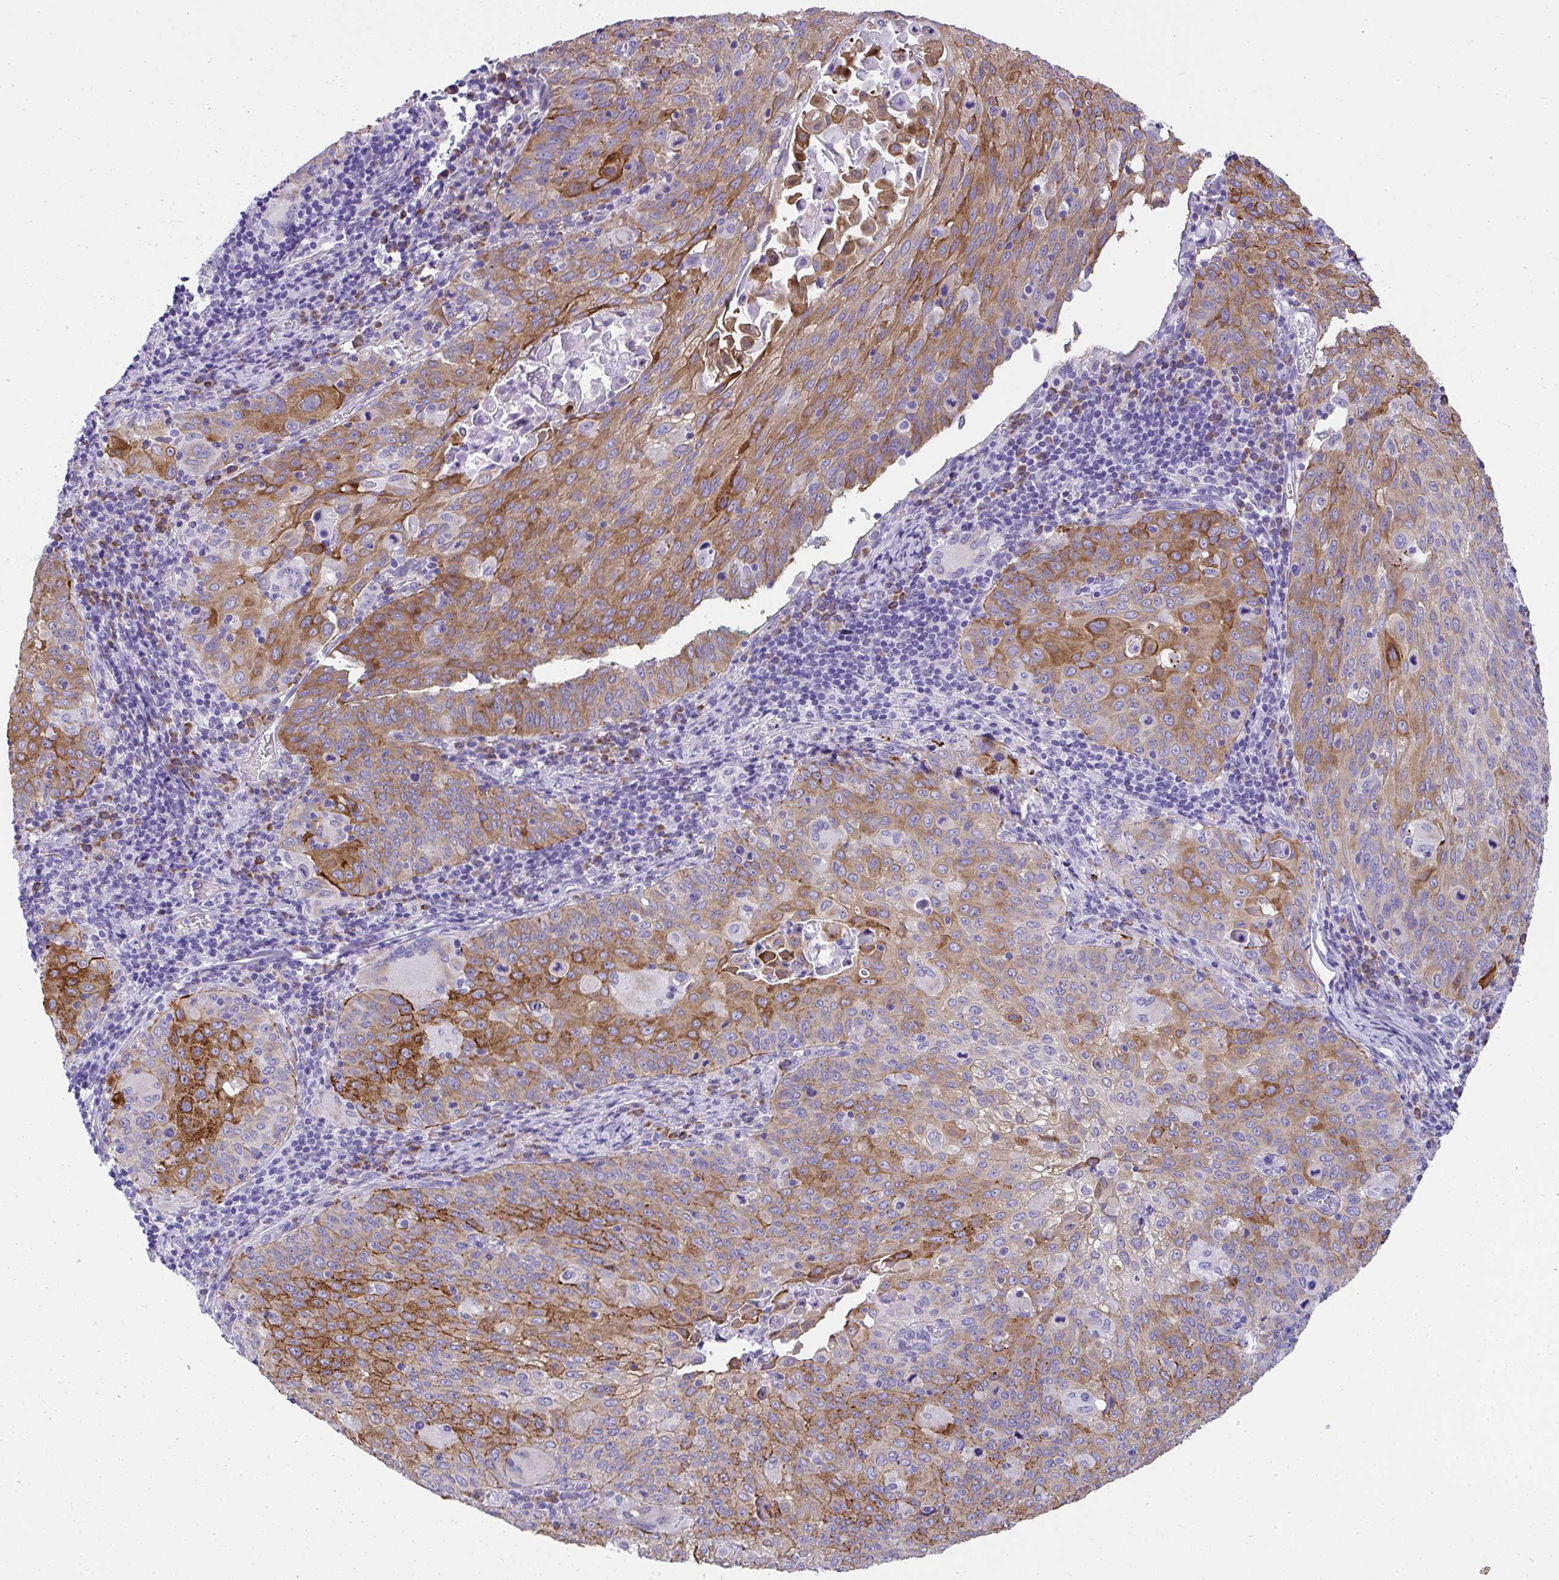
{"staining": {"intensity": "moderate", "quantity": "25%-75%", "location": "cytoplasmic/membranous"}, "tissue": "cervical cancer", "cell_type": "Tumor cells", "image_type": "cancer", "snomed": [{"axis": "morphology", "description": "Squamous cell carcinoma, NOS"}, {"axis": "topography", "description": "Cervix"}], "caption": "This is an image of IHC staining of squamous cell carcinoma (cervical), which shows moderate expression in the cytoplasmic/membranous of tumor cells.", "gene": "ADRA2C", "patient": {"sex": "female", "age": 65}}